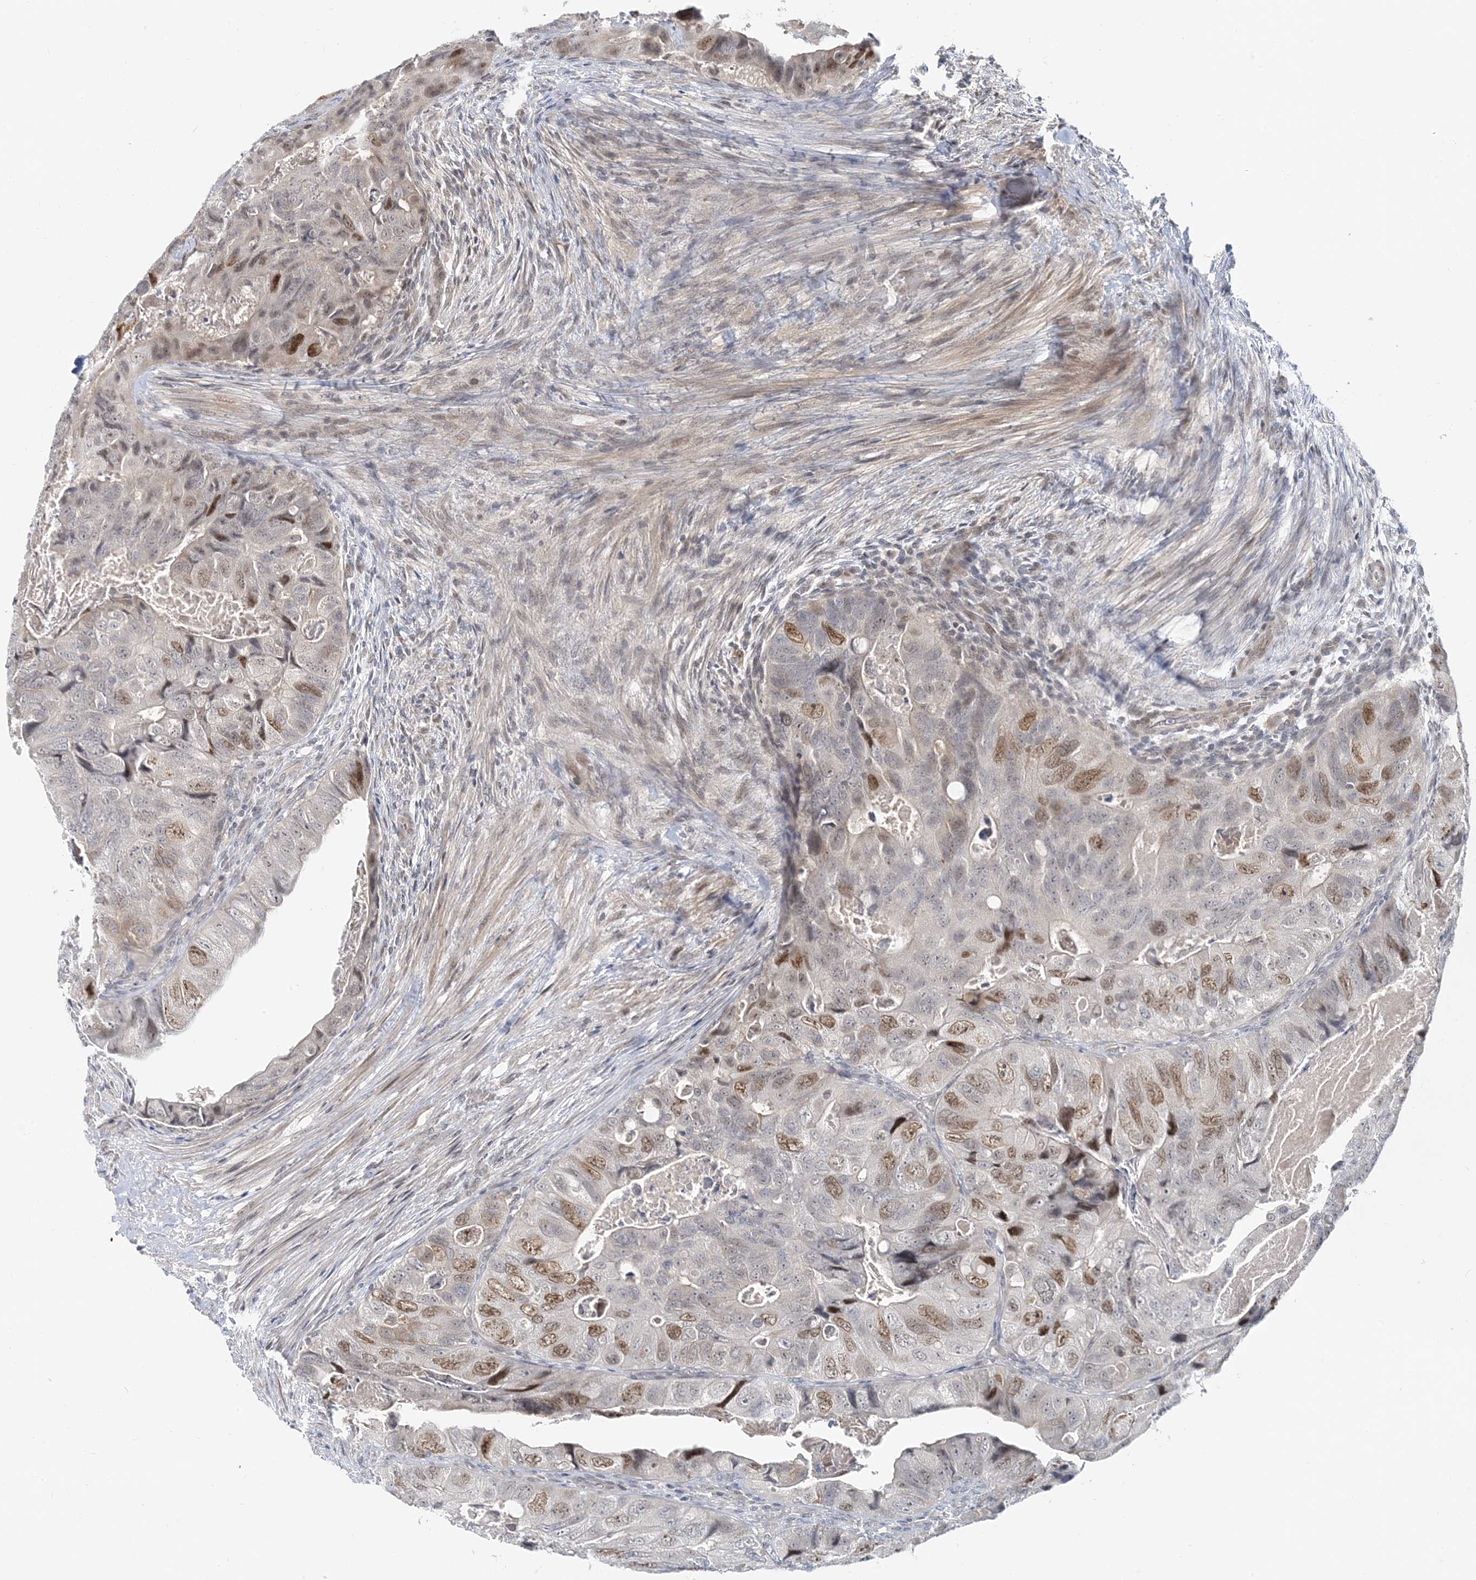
{"staining": {"intensity": "moderate", "quantity": "25%-75%", "location": "nuclear"}, "tissue": "colorectal cancer", "cell_type": "Tumor cells", "image_type": "cancer", "snomed": [{"axis": "morphology", "description": "Adenocarcinoma, NOS"}, {"axis": "topography", "description": "Rectum"}], "caption": "Adenocarcinoma (colorectal) tissue displays moderate nuclear expression in approximately 25%-75% of tumor cells, visualized by immunohistochemistry. (DAB = brown stain, brightfield microscopy at high magnification).", "gene": "LEXM", "patient": {"sex": "male", "age": 63}}